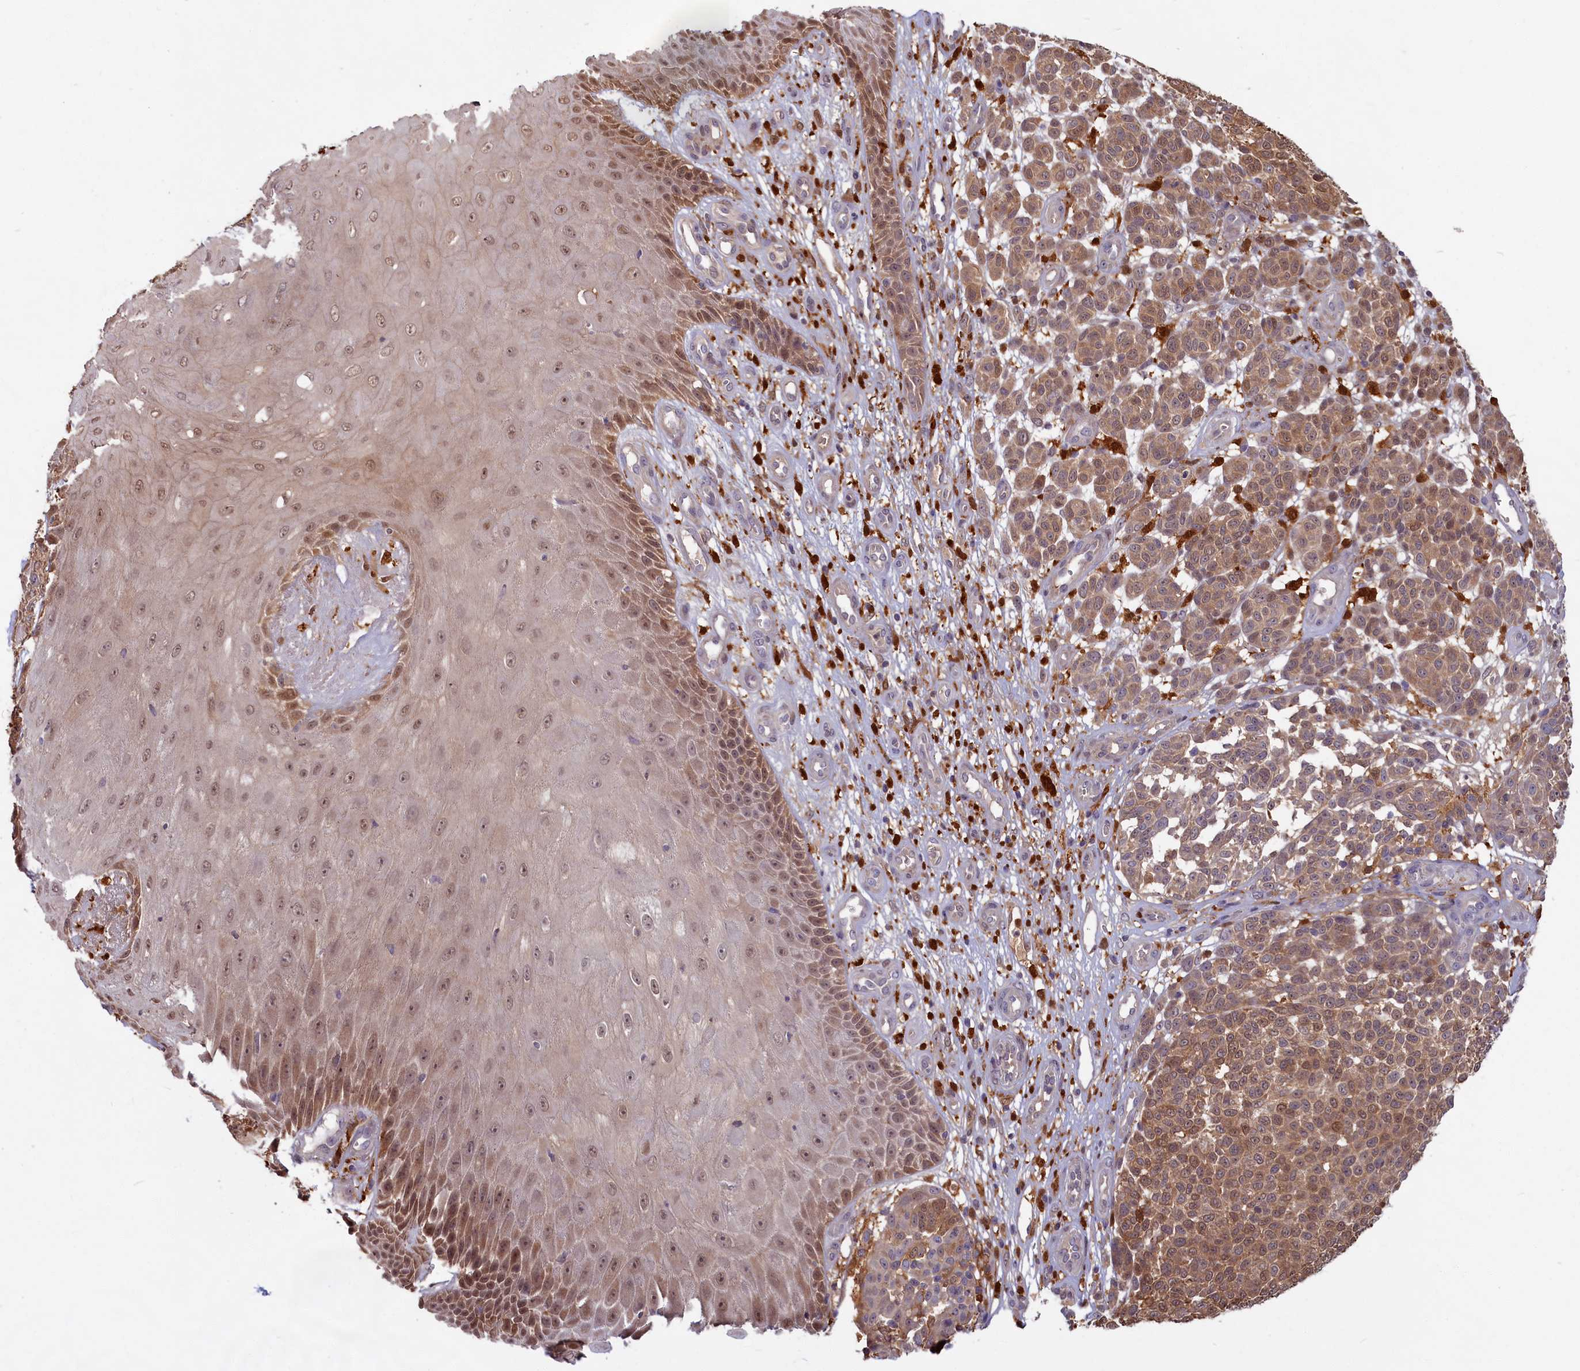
{"staining": {"intensity": "moderate", "quantity": ">75%", "location": "cytoplasmic/membranous"}, "tissue": "melanoma", "cell_type": "Tumor cells", "image_type": "cancer", "snomed": [{"axis": "morphology", "description": "Malignant melanoma, NOS"}, {"axis": "topography", "description": "Skin"}], "caption": "Protein staining reveals moderate cytoplasmic/membranous staining in approximately >75% of tumor cells in melanoma. (Stains: DAB (3,3'-diaminobenzidine) in brown, nuclei in blue, Microscopy: brightfield microscopy at high magnification).", "gene": "BLVRB", "patient": {"sex": "male", "age": 49}}